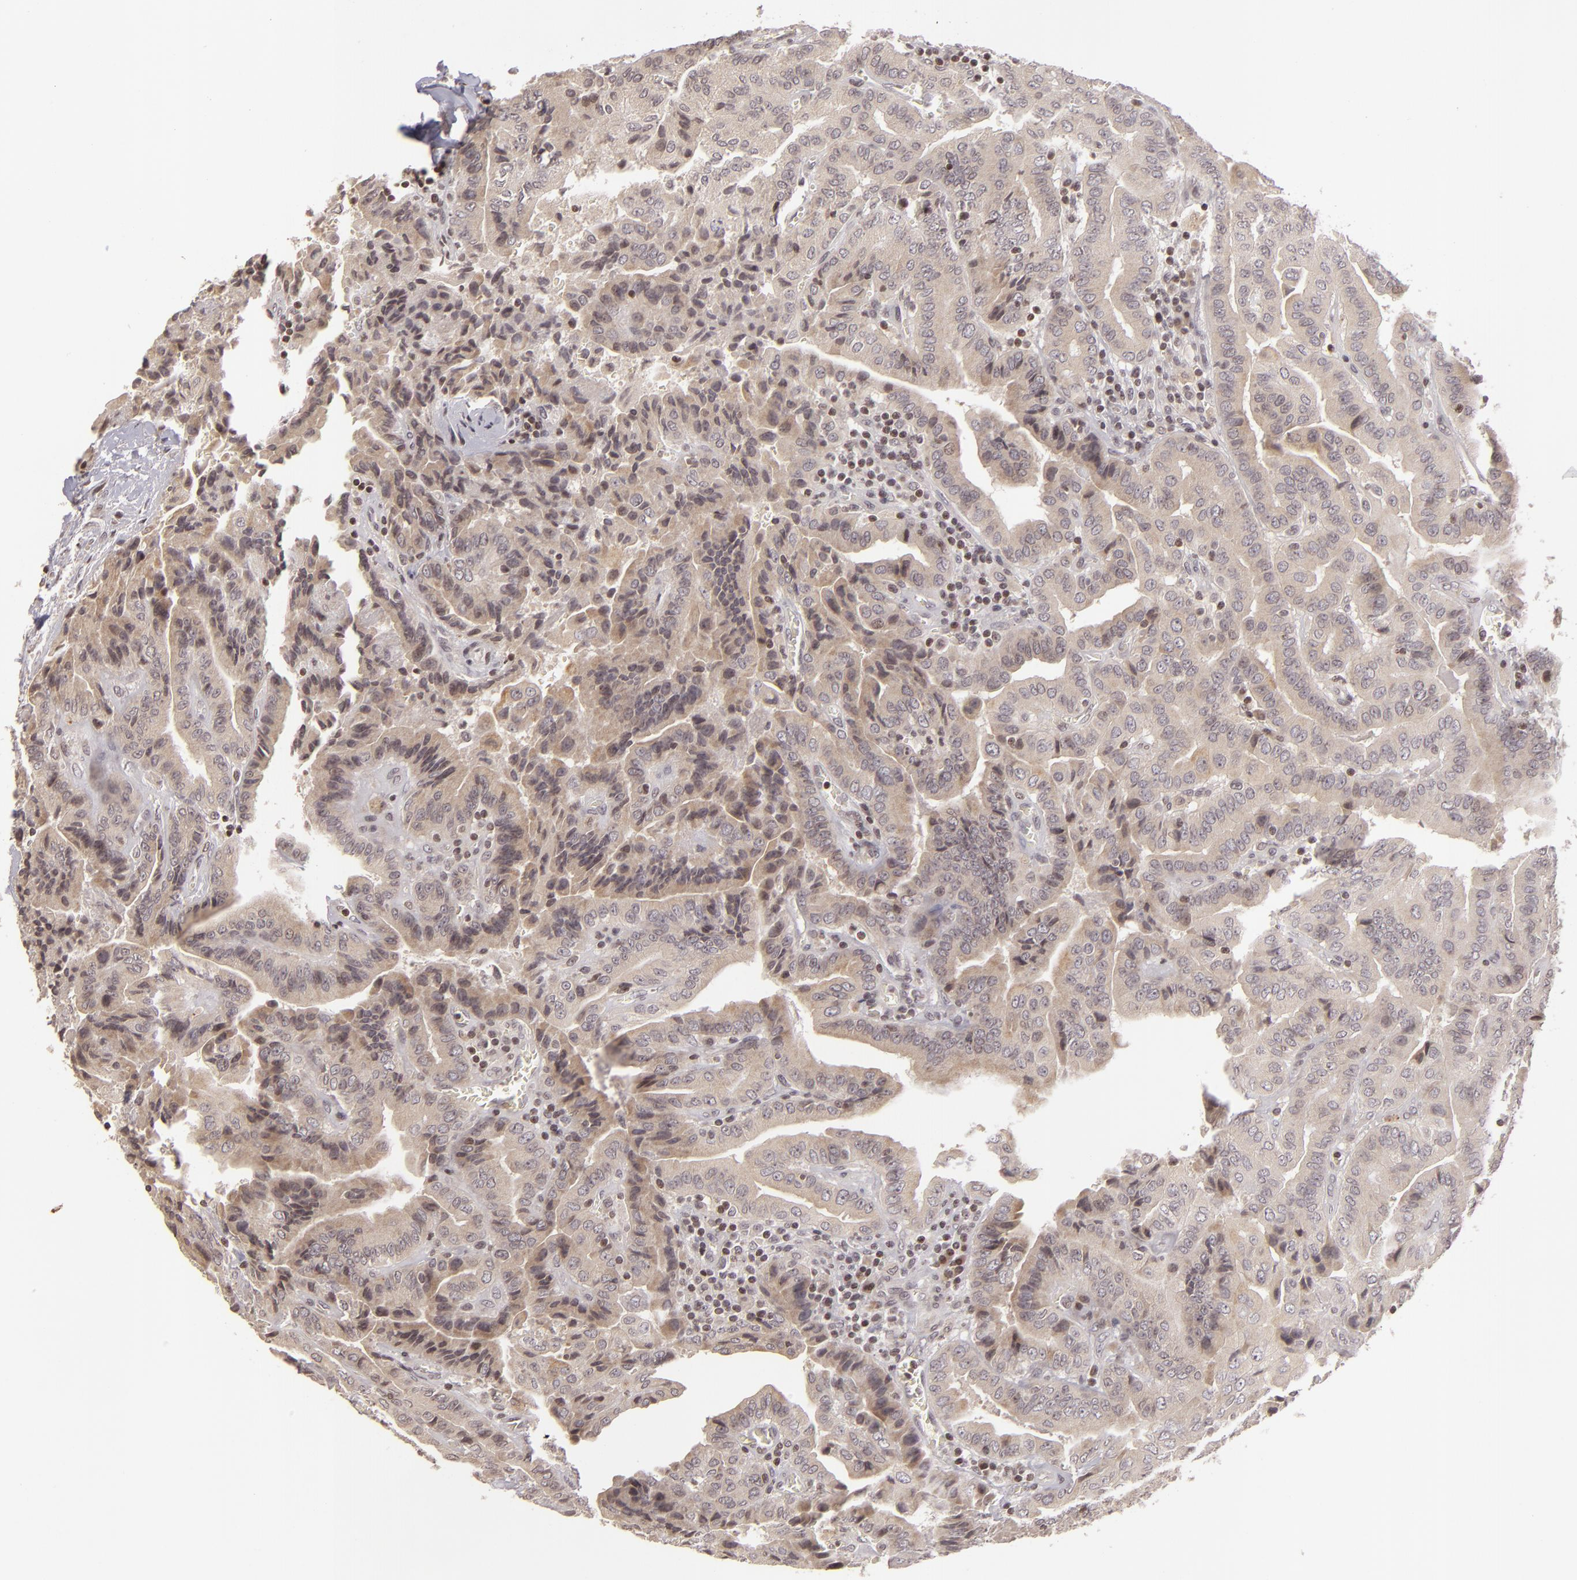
{"staining": {"intensity": "weak", "quantity": "<25%", "location": "nuclear"}, "tissue": "thyroid cancer", "cell_type": "Tumor cells", "image_type": "cancer", "snomed": [{"axis": "morphology", "description": "Papillary adenocarcinoma, NOS"}, {"axis": "topography", "description": "Thyroid gland"}], "caption": "This is an immunohistochemistry (IHC) image of thyroid cancer (papillary adenocarcinoma). There is no staining in tumor cells.", "gene": "AKAP6", "patient": {"sex": "female", "age": 71}}